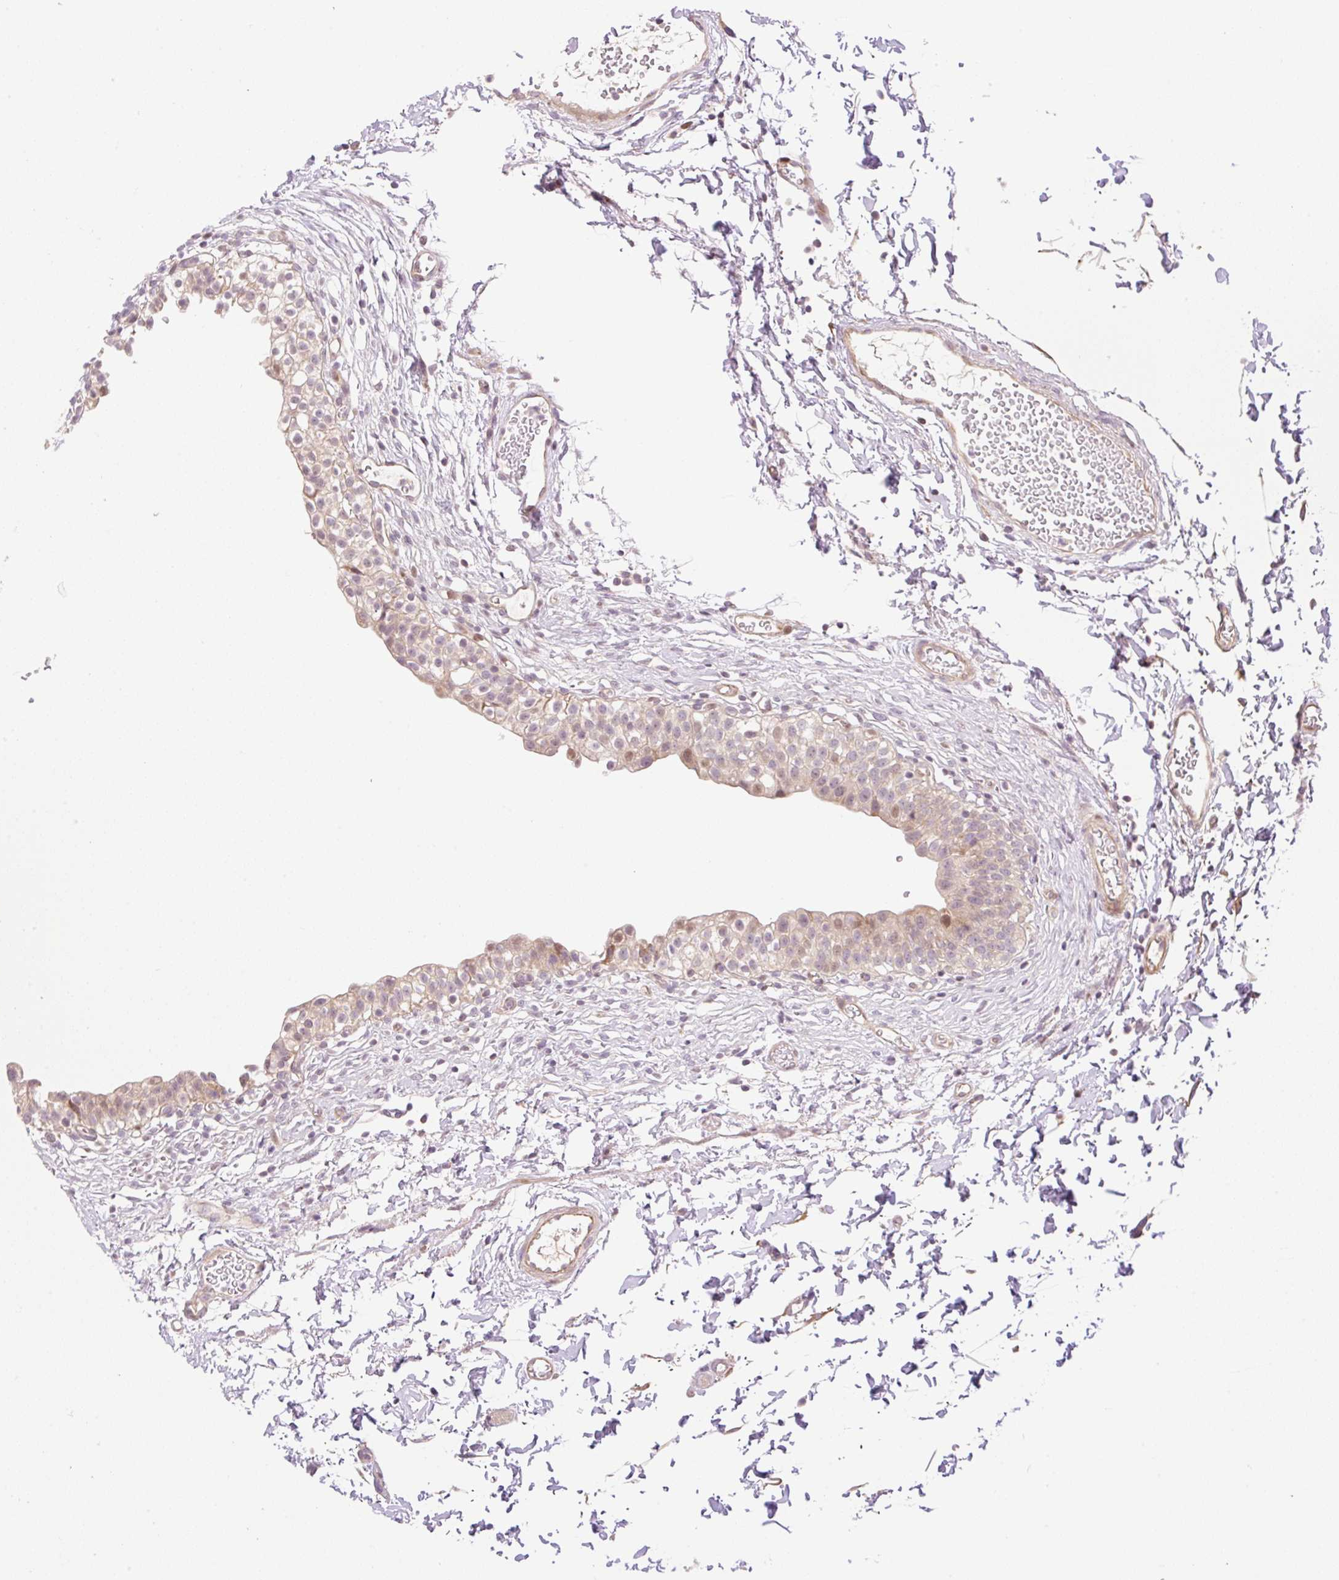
{"staining": {"intensity": "moderate", "quantity": "25%-75%", "location": "cytoplasmic/membranous,nuclear"}, "tissue": "urinary bladder", "cell_type": "Urothelial cells", "image_type": "normal", "snomed": [{"axis": "morphology", "description": "Normal tissue, NOS"}, {"axis": "topography", "description": "Urinary bladder"}, {"axis": "topography", "description": "Peripheral nerve tissue"}], "caption": "Immunohistochemistry staining of unremarkable urinary bladder, which displays medium levels of moderate cytoplasmic/membranous,nuclear positivity in about 25%-75% of urothelial cells indicating moderate cytoplasmic/membranous,nuclear protein staining. The staining was performed using DAB (3,3'-diaminobenzidine) (brown) for protein detection and nuclei were counterstained in hematoxylin (blue).", "gene": "ZNF394", "patient": {"sex": "male", "age": 55}}